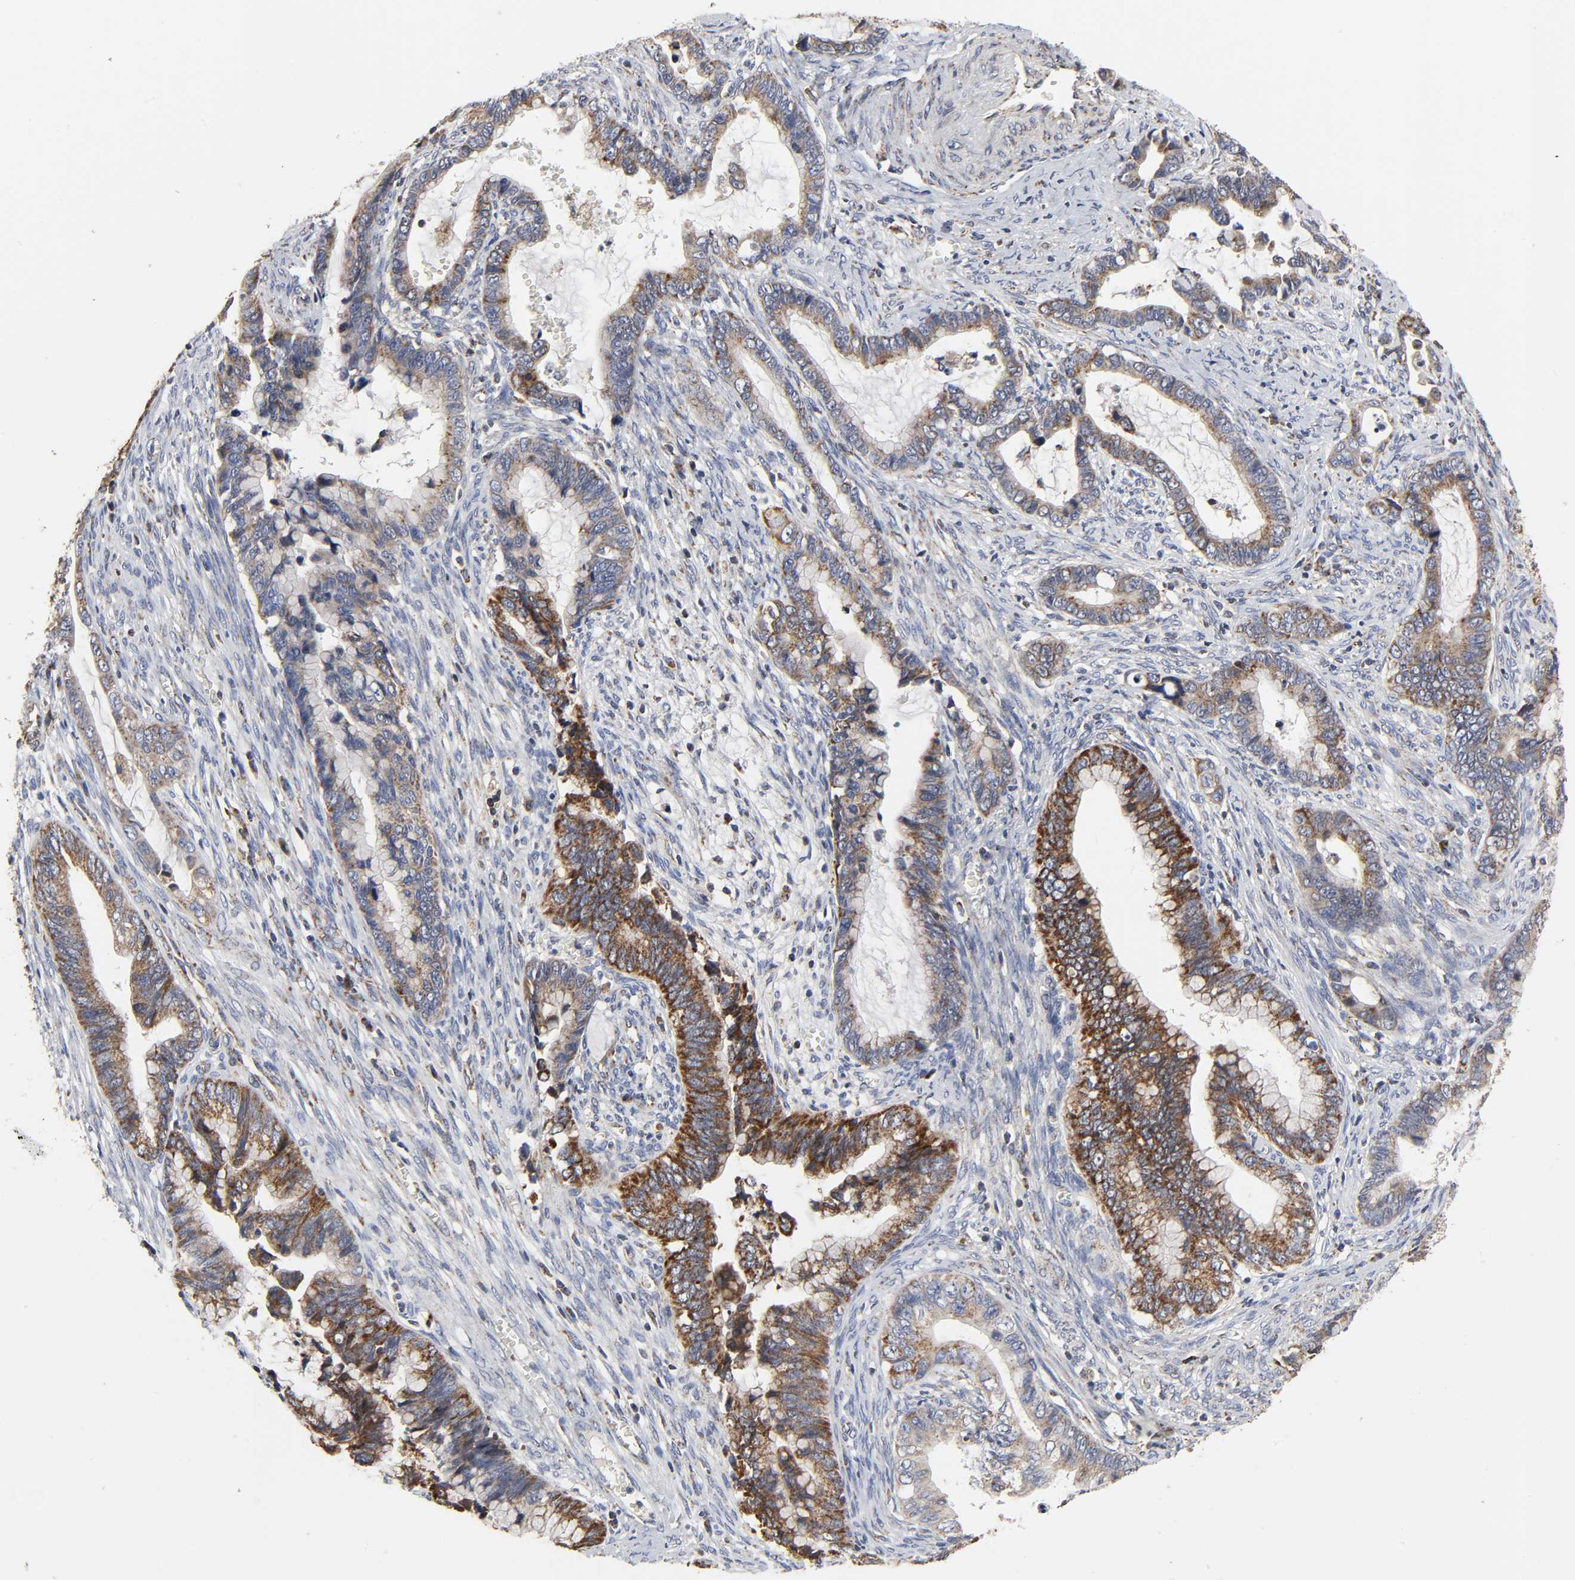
{"staining": {"intensity": "strong", "quantity": ">75%", "location": "cytoplasmic/membranous"}, "tissue": "cervical cancer", "cell_type": "Tumor cells", "image_type": "cancer", "snomed": [{"axis": "morphology", "description": "Adenocarcinoma, NOS"}, {"axis": "topography", "description": "Cervix"}], "caption": "High-magnification brightfield microscopy of cervical adenocarcinoma stained with DAB (3,3'-diaminobenzidine) (brown) and counterstained with hematoxylin (blue). tumor cells exhibit strong cytoplasmic/membranous staining is appreciated in approximately>75% of cells. (DAB (3,3'-diaminobenzidine) IHC, brown staining for protein, blue staining for nuclei).", "gene": "COX6B1", "patient": {"sex": "female", "age": 44}}